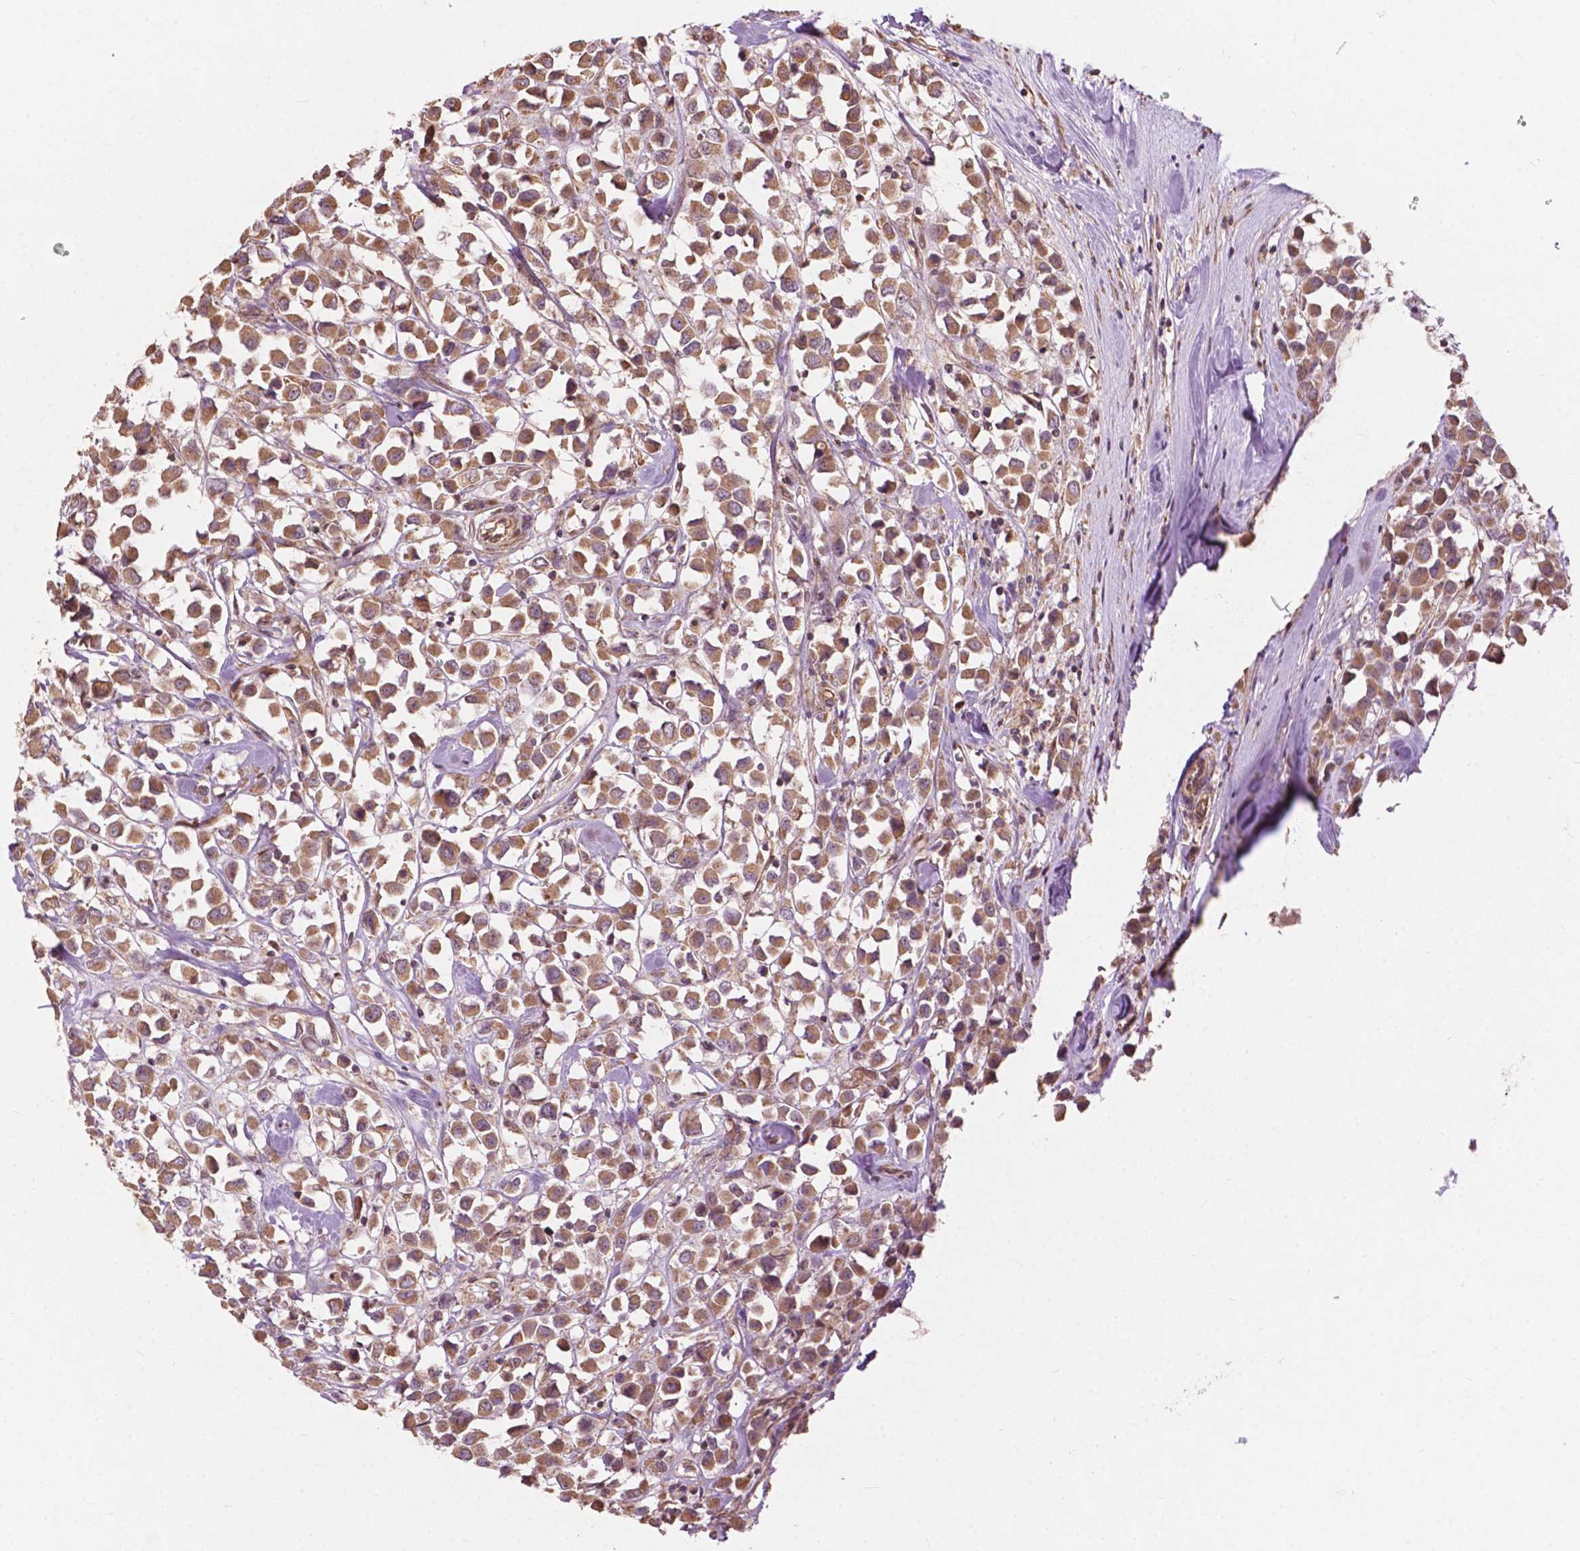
{"staining": {"intensity": "moderate", "quantity": ">75%", "location": "cytoplasmic/membranous"}, "tissue": "breast cancer", "cell_type": "Tumor cells", "image_type": "cancer", "snomed": [{"axis": "morphology", "description": "Duct carcinoma"}, {"axis": "topography", "description": "Breast"}], "caption": "Breast infiltrating ductal carcinoma stained with immunohistochemistry reveals moderate cytoplasmic/membranous expression in about >75% of tumor cells. Using DAB (brown) and hematoxylin (blue) stains, captured at high magnification using brightfield microscopy.", "gene": "CDC42BPA", "patient": {"sex": "female", "age": 61}}